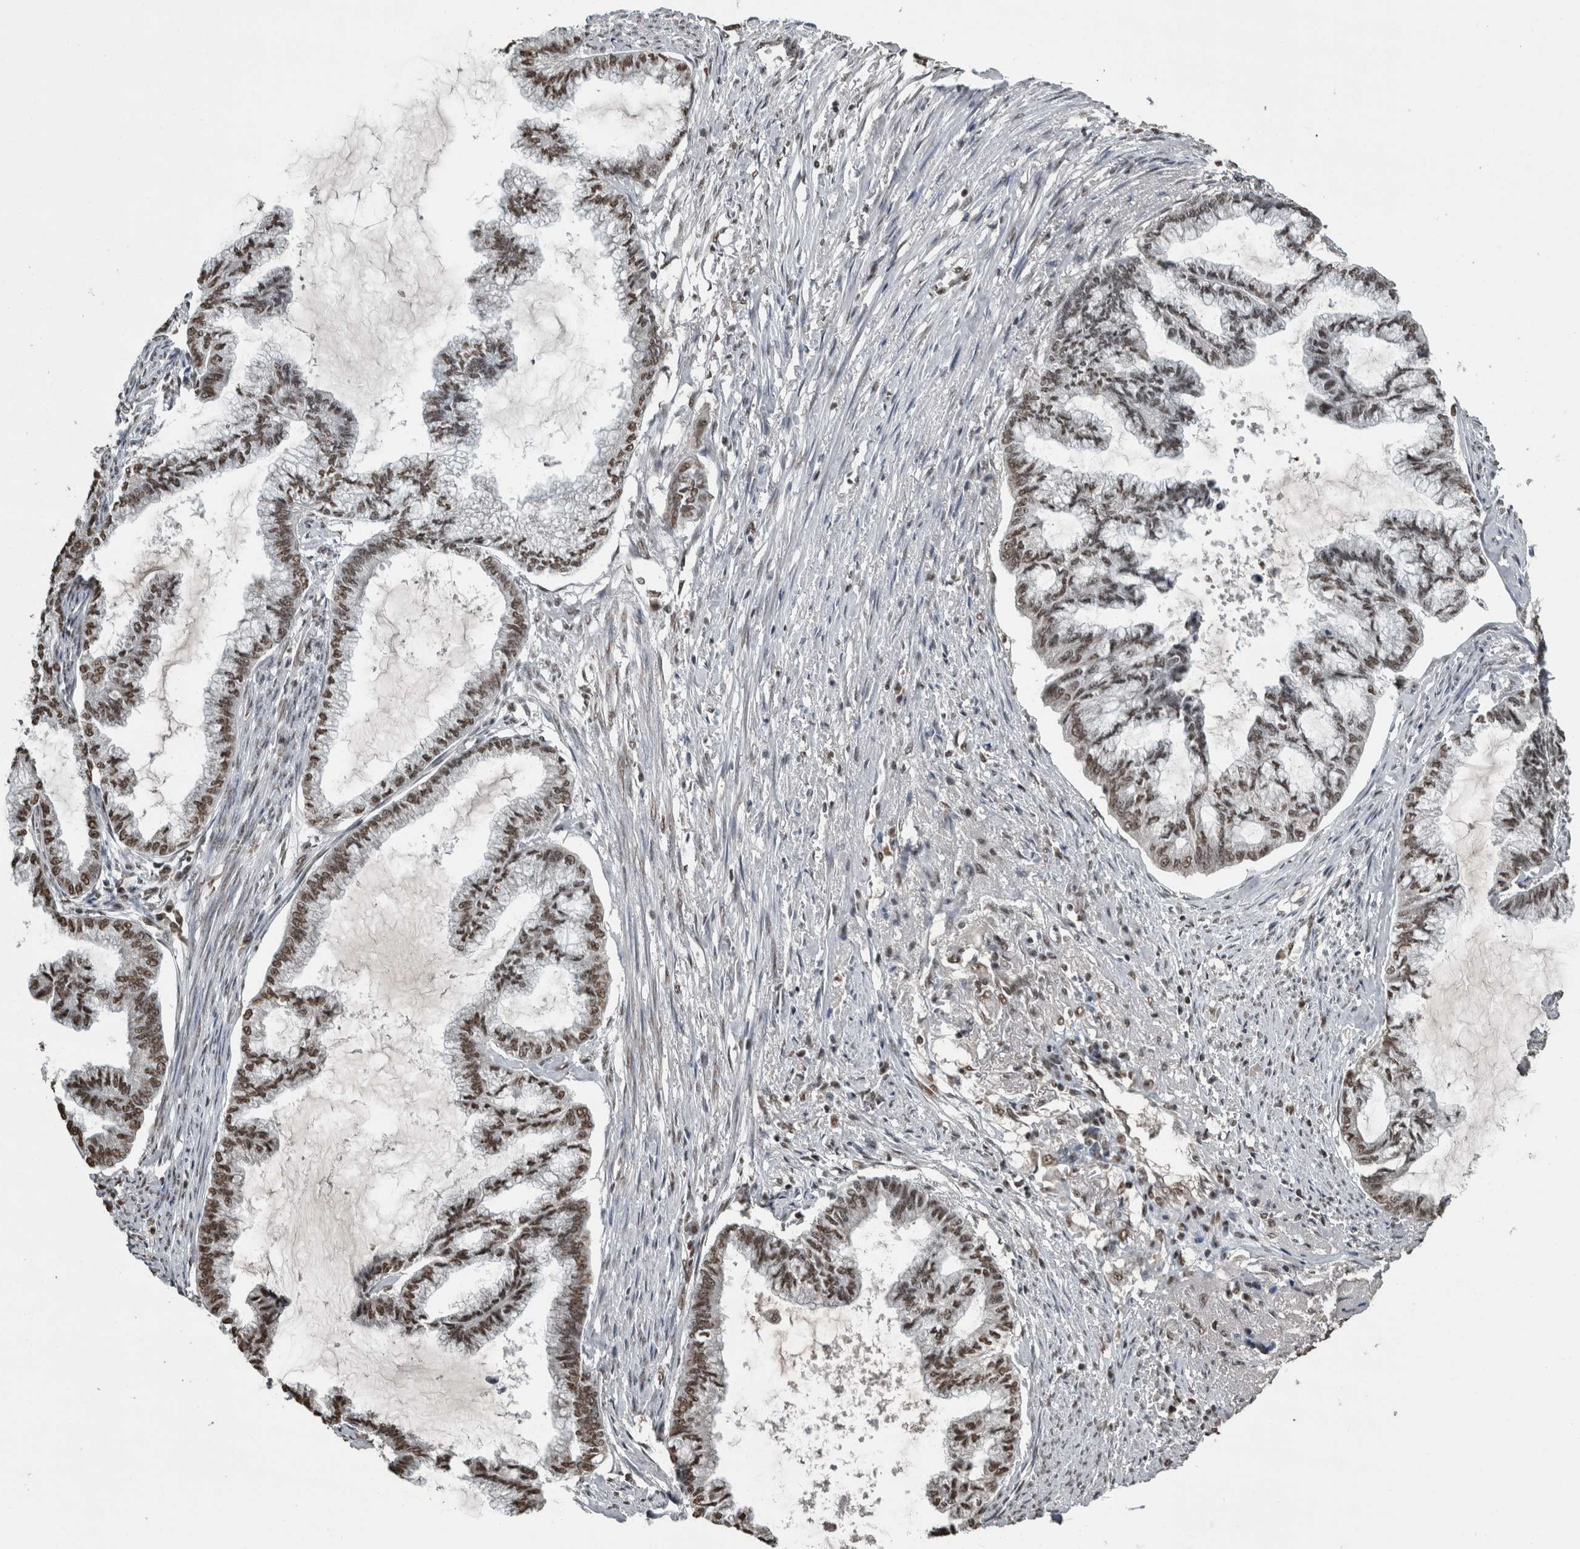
{"staining": {"intensity": "moderate", "quantity": ">75%", "location": "nuclear"}, "tissue": "endometrial cancer", "cell_type": "Tumor cells", "image_type": "cancer", "snomed": [{"axis": "morphology", "description": "Adenocarcinoma, NOS"}, {"axis": "topography", "description": "Endometrium"}], "caption": "Brown immunohistochemical staining in adenocarcinoma (endometrial) demonstrates moderate nuclear positivity in about >75% of tumor cells.", "gene": "TGS1", "patient": {"sex": "female", "age": 86}}